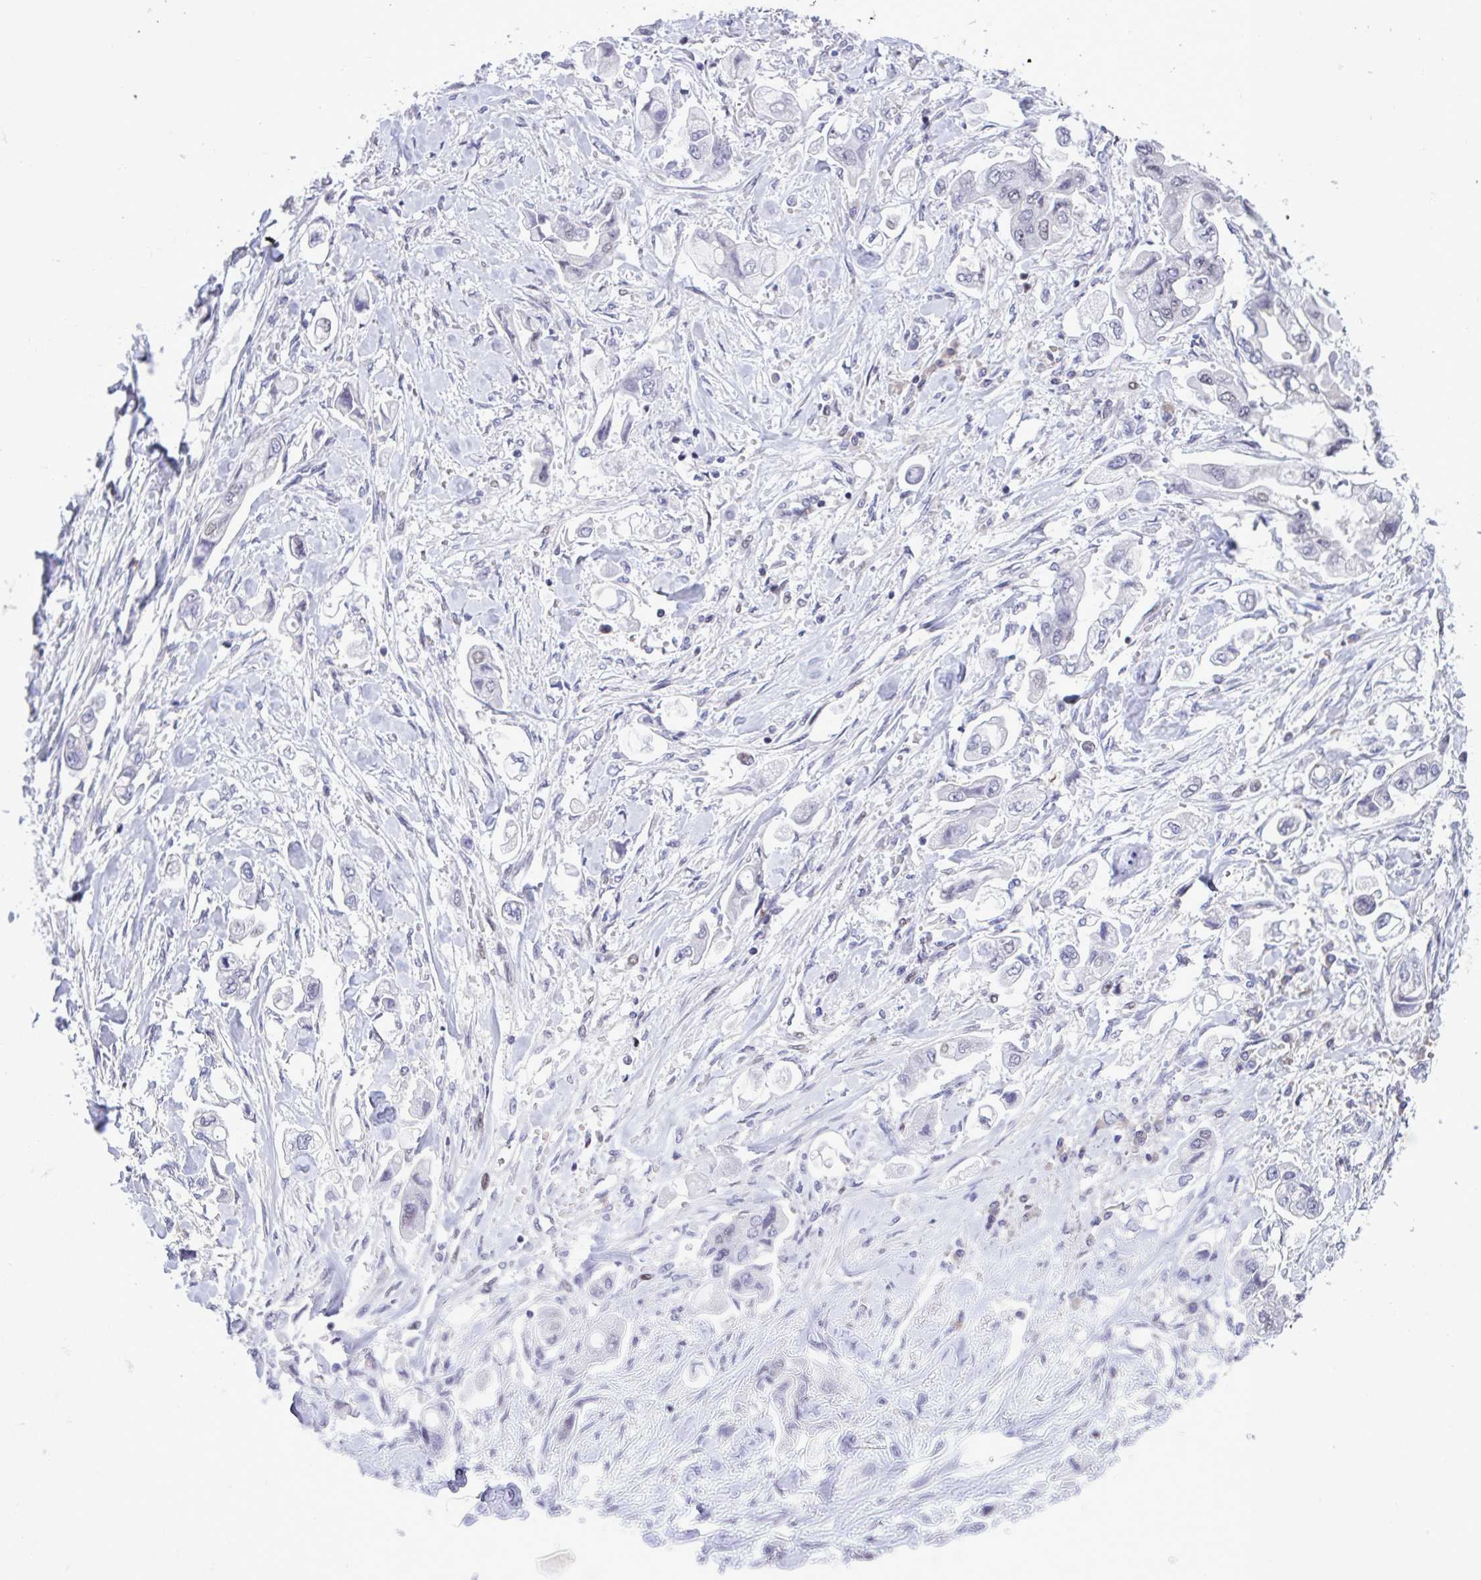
{"staining": {"intensity": "weak", "quantity": "<25%", "location": "nuclear"}, "tissue": "stomach cancer", "cell_type": "Tumor cells", "image_type": "cancer", "snomed": [{"axis": "morphology", "description": "Adenocarcinoma, NOS"}, {"axis": "topography", "description": "Stomach"}], "caption": "Immunohistochemistry (IHC) of human adenocarcinoma (stomach) reveals no positivity in tumor cells.", "gene": "C1QL2", "patient": {"sex": "male", "age": 62}}